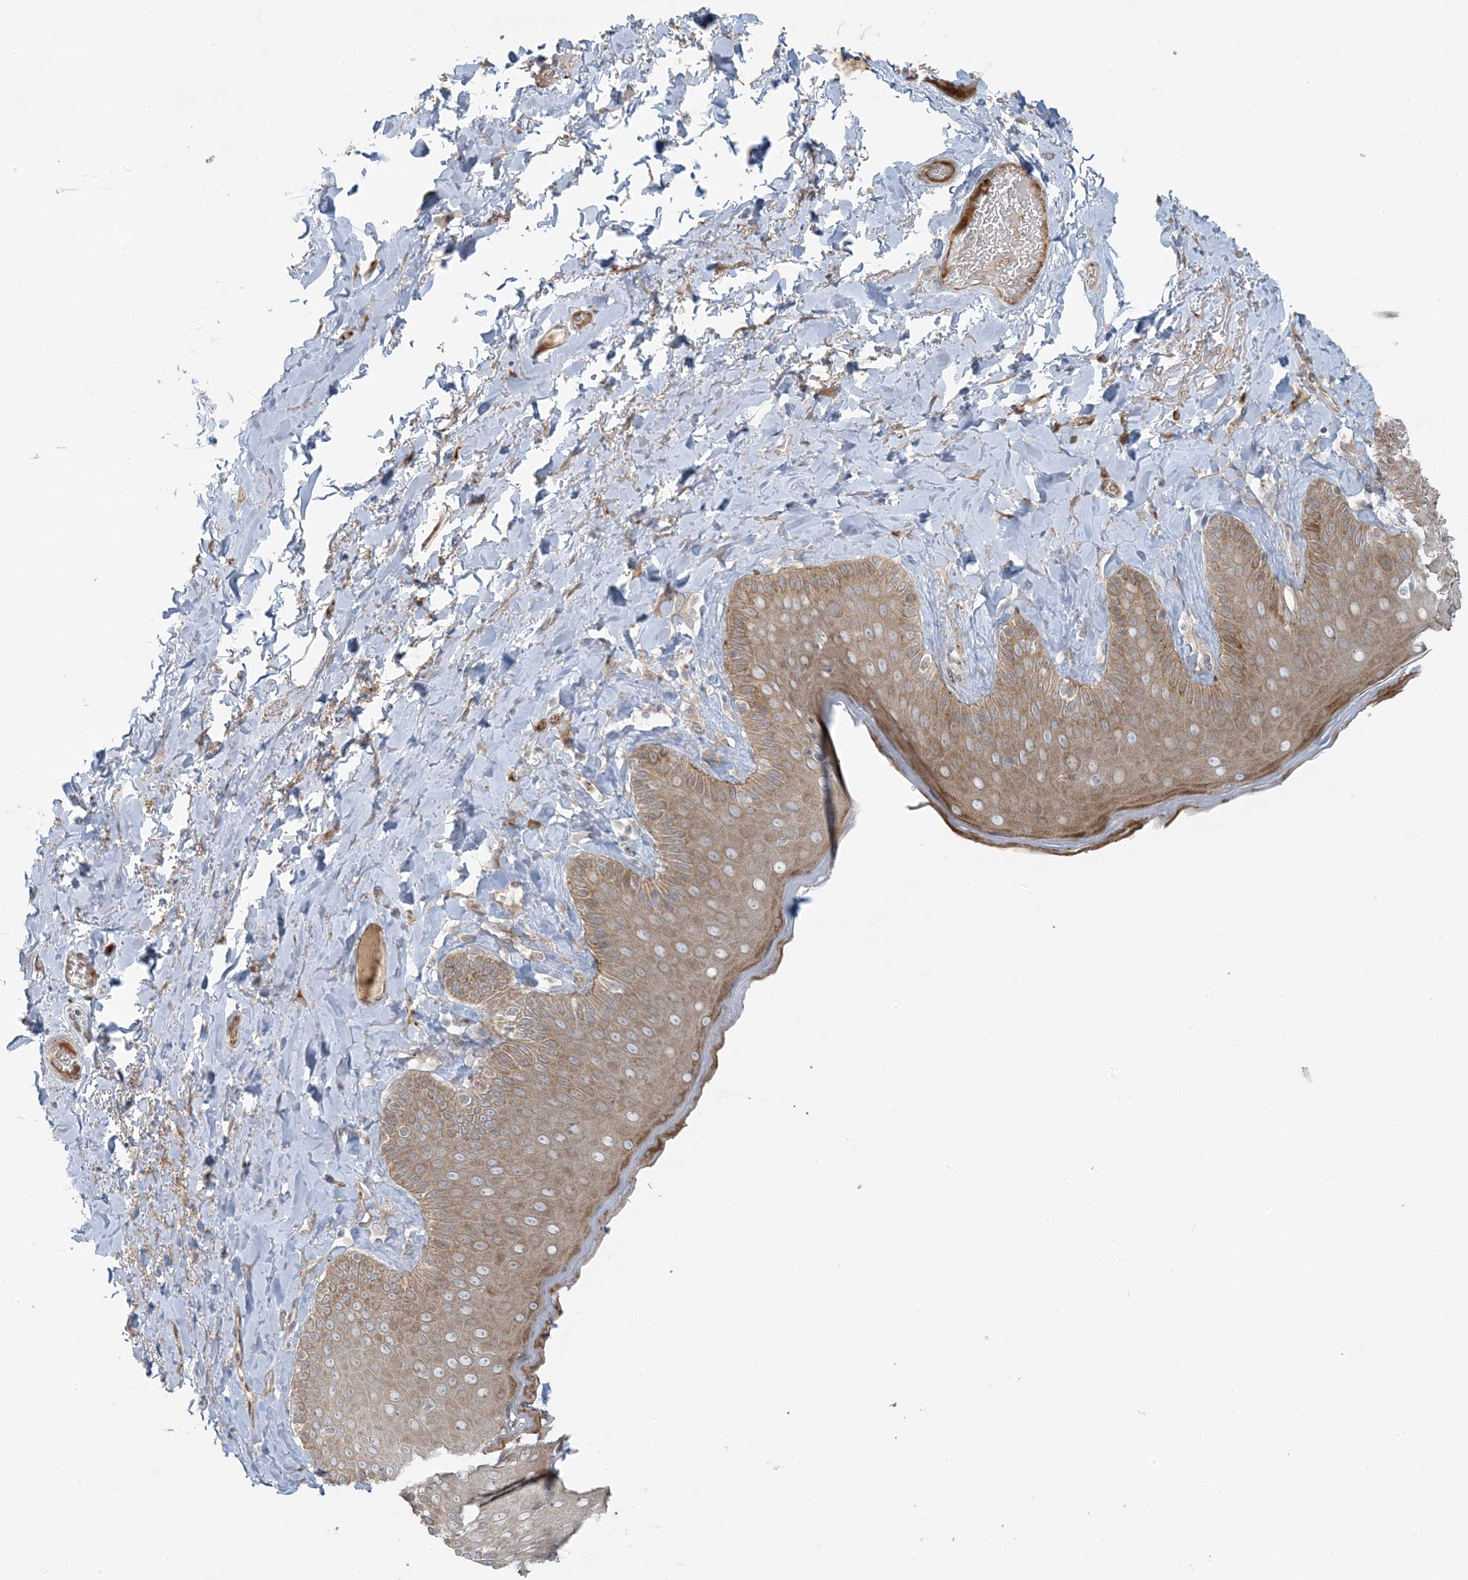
{"staining": {"intensity": "moderate", "quantity": ">75%", "location": "cytoplasmic/membranous"}, "tissue": "skin", "cell_type": "Epidermal cells", "image_type": "normal", "snomed": [{"axis": "morphology", "description": "Normal tissue, NOS"}, {"axis": "topography", "description": "Anal"}], "caption": "Protein staining exhibits moderate cytoplasmic/membranous positivity in about >75% of epidermal cells in benign skin. (Stains: DAB in brown, nuclei in blue, Microscopy: brightfield microscopy at high magnification).", "gene": "ZNF263", "patient": {"sex": "male", "age": 69}}